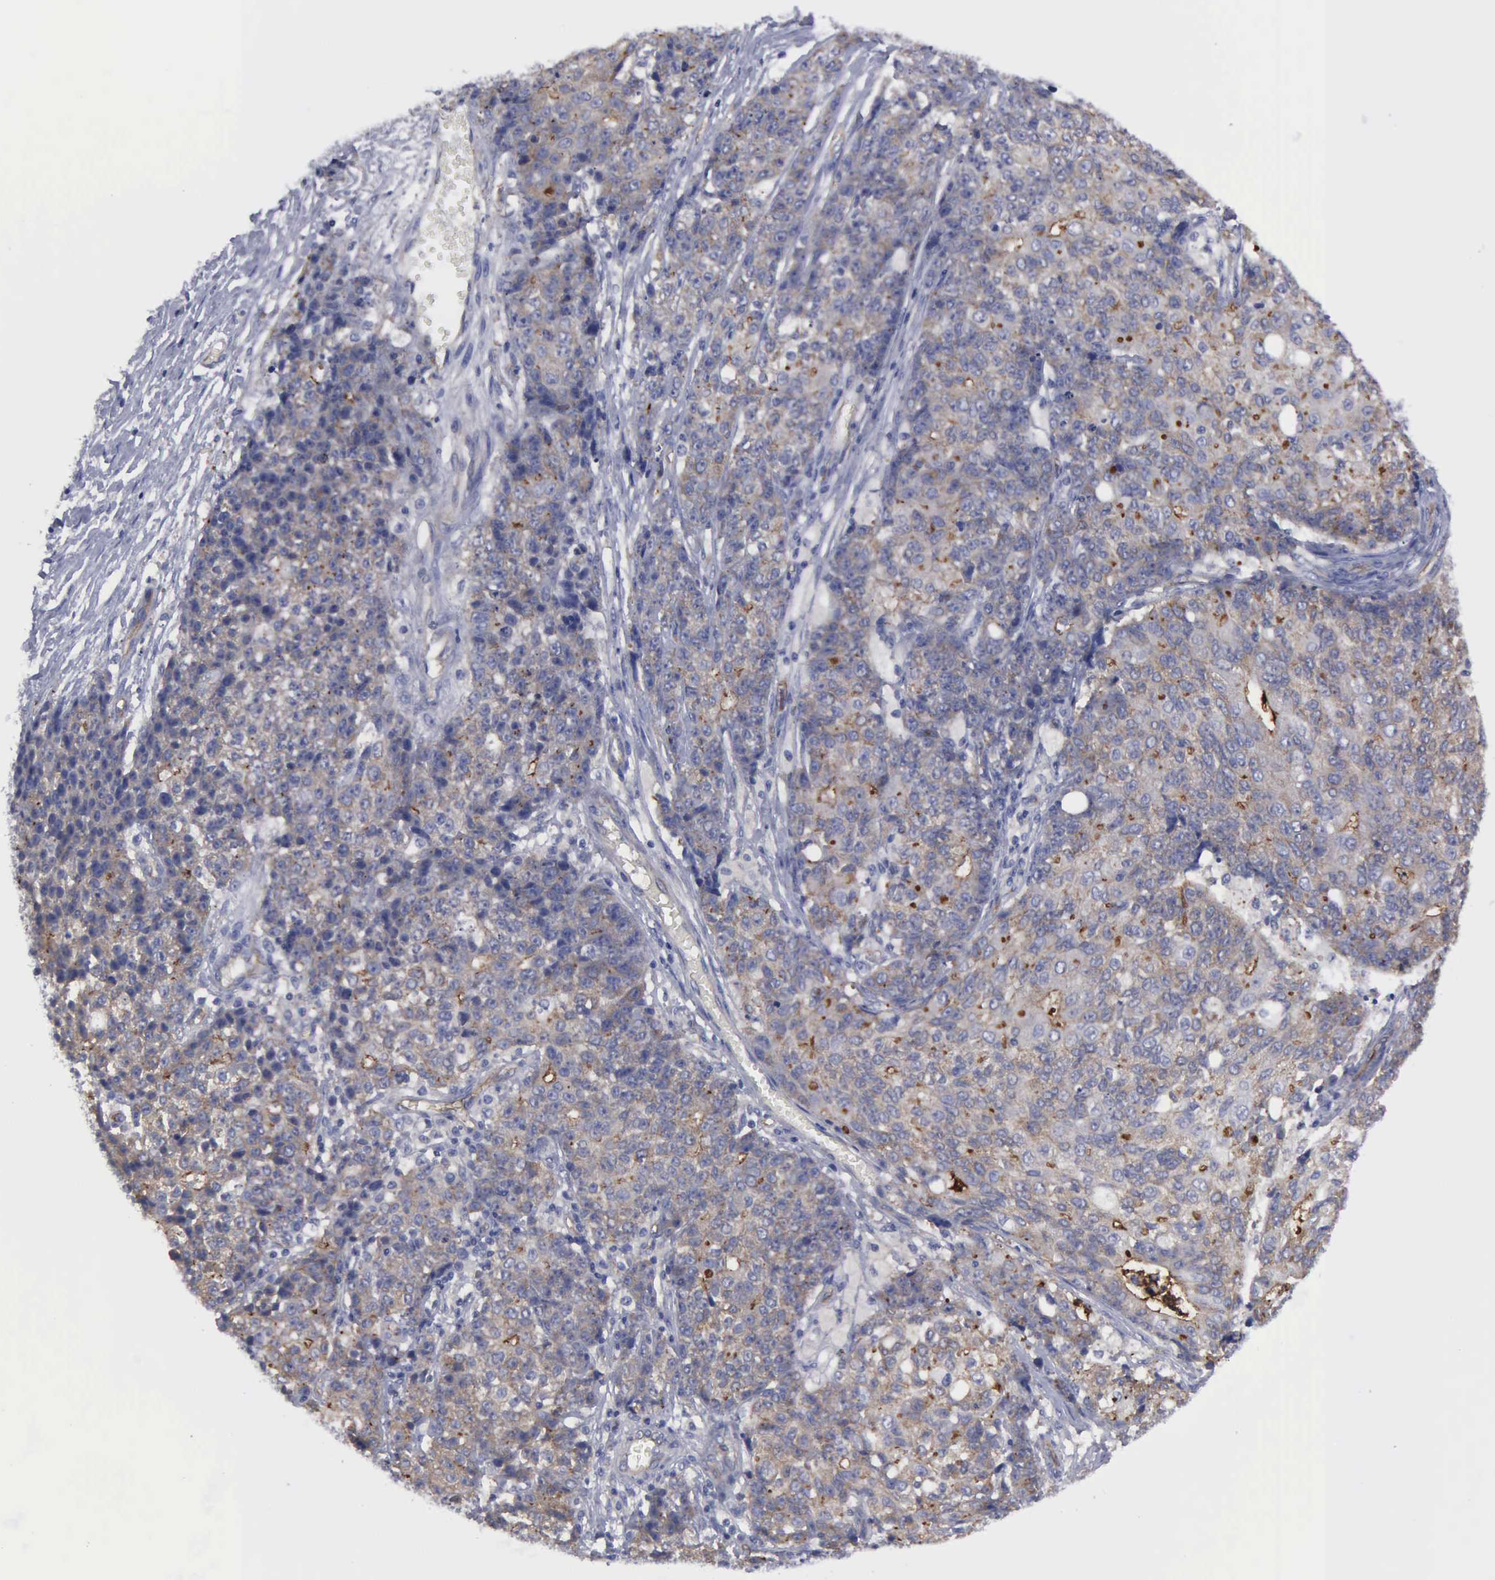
{"staining": {"intensity": "moderate", "quantity": ">75%", "location": "cytoplasmic/membranous"}, "tissue": "ovarian cancer", "cell_type": "Tumor cells", "image_type": "cancer", "snomed": [{"axis": "morphology", "description": "Carcinoma, endometroid"}, {"axis": "topography", "description": "Ovary"}], "caption": "A brown stain labels moderate cytoplasmic/membranous staining of a protein in human ovarian endometroid carcinoma tumor cells.", "gene": "RDX", "patient": {"sex": "female", "age": 42}}